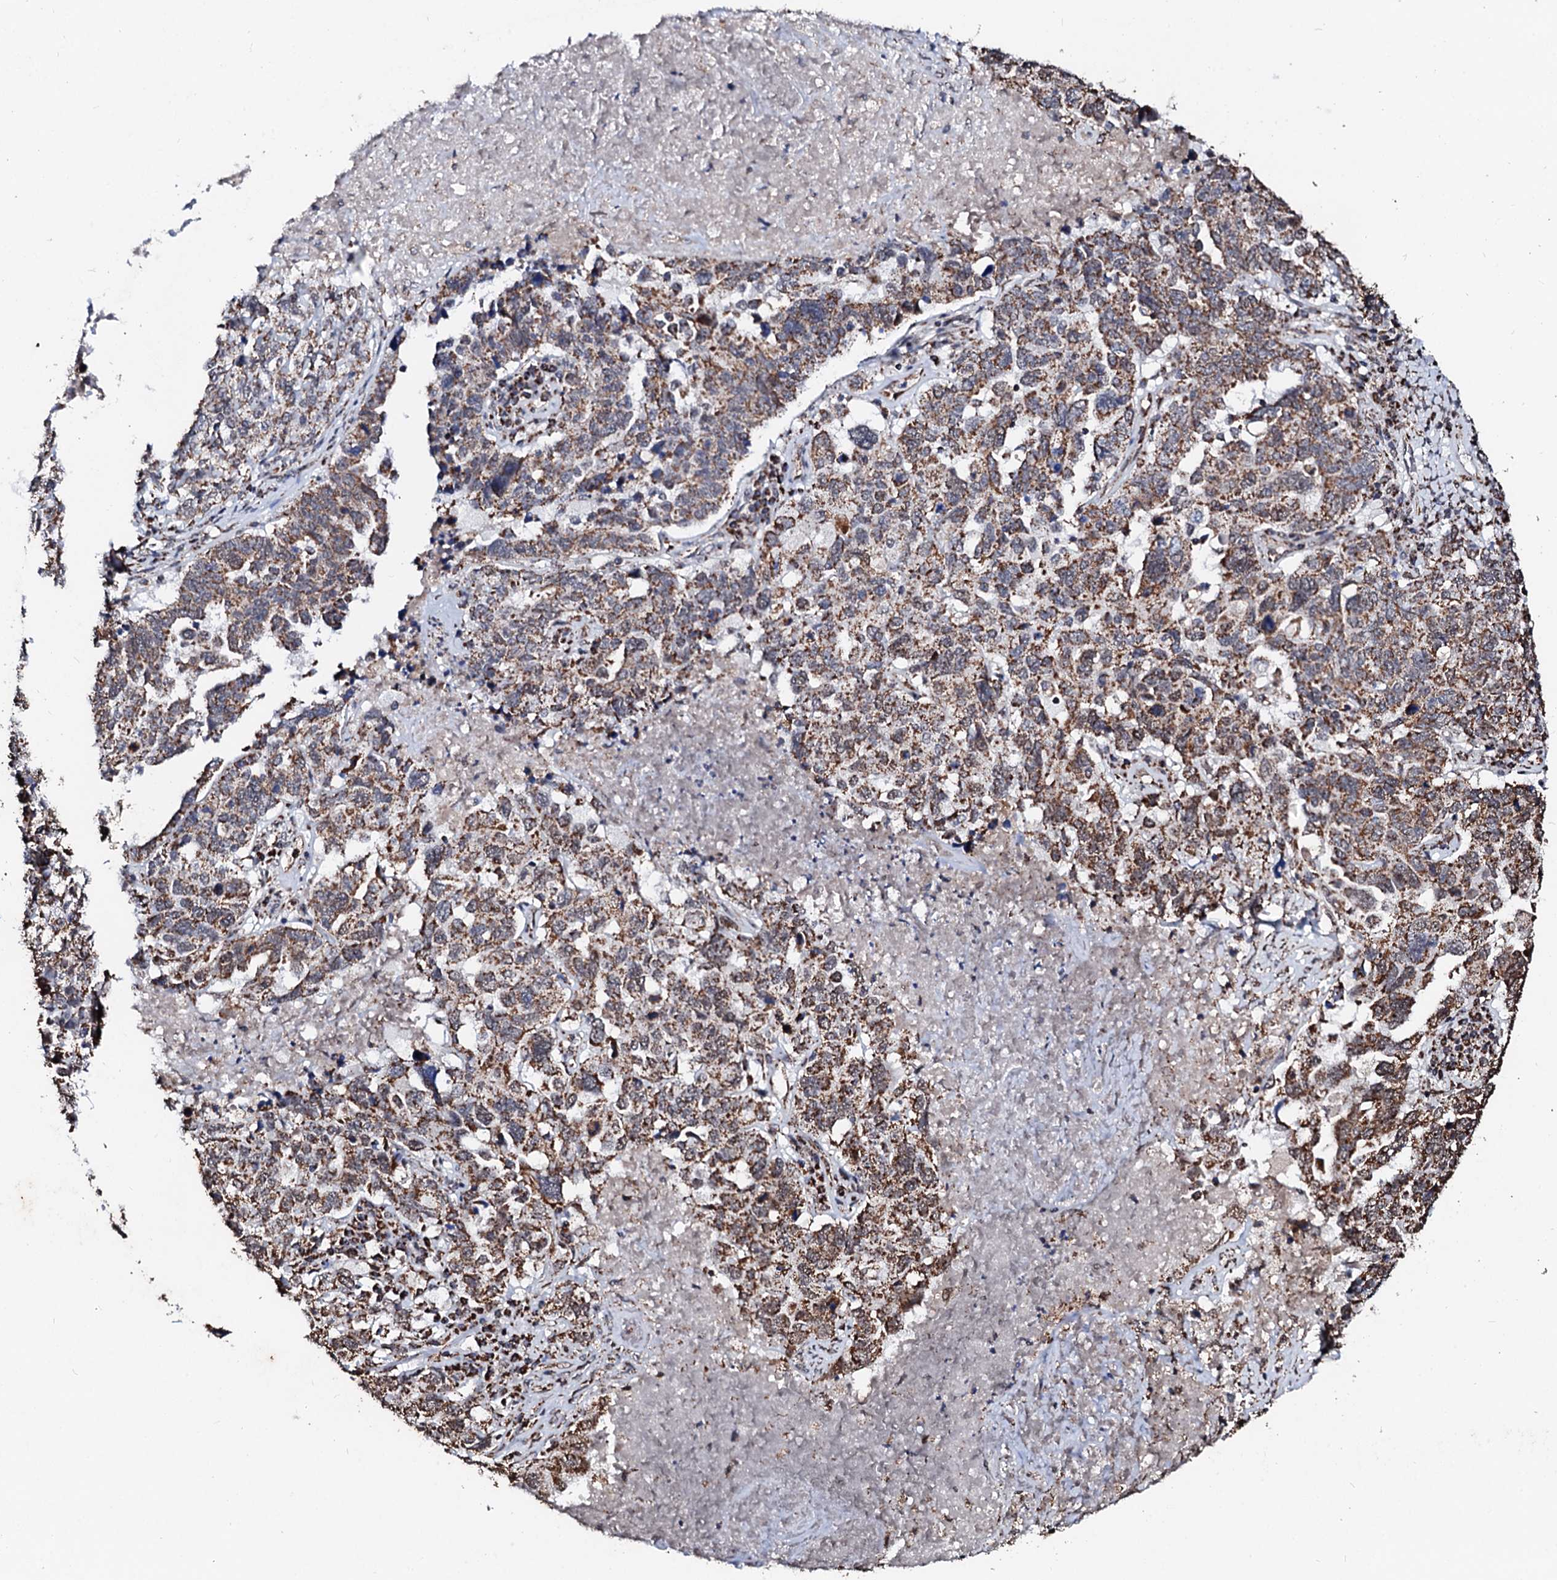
{"staining": {"intensity": "moderate", "quantity": ">75%", "location": "cytoplasmic/membranous"}, "tissue": "ovarian cancer", "cell_type": "Tumor cells", "image_type": "cancer", "snomed": [{"axis": "morphology", "description": "Carcinoma, endometroid"}, {"axis": "topography", "description": "Ovary"}], "caption": "Protein expression analysis of human ovarian endometroid carcinoma reveals moderate cytoplasmic/membranous positivity in approximately >75% of tumor cells. (DAB (3,3'-diaminobenzidine) IHC, brown staining for protein, blue staining for nuclei).", "gene": "SECISBP2L", "patient": {"sex": "female", "age": 62}}